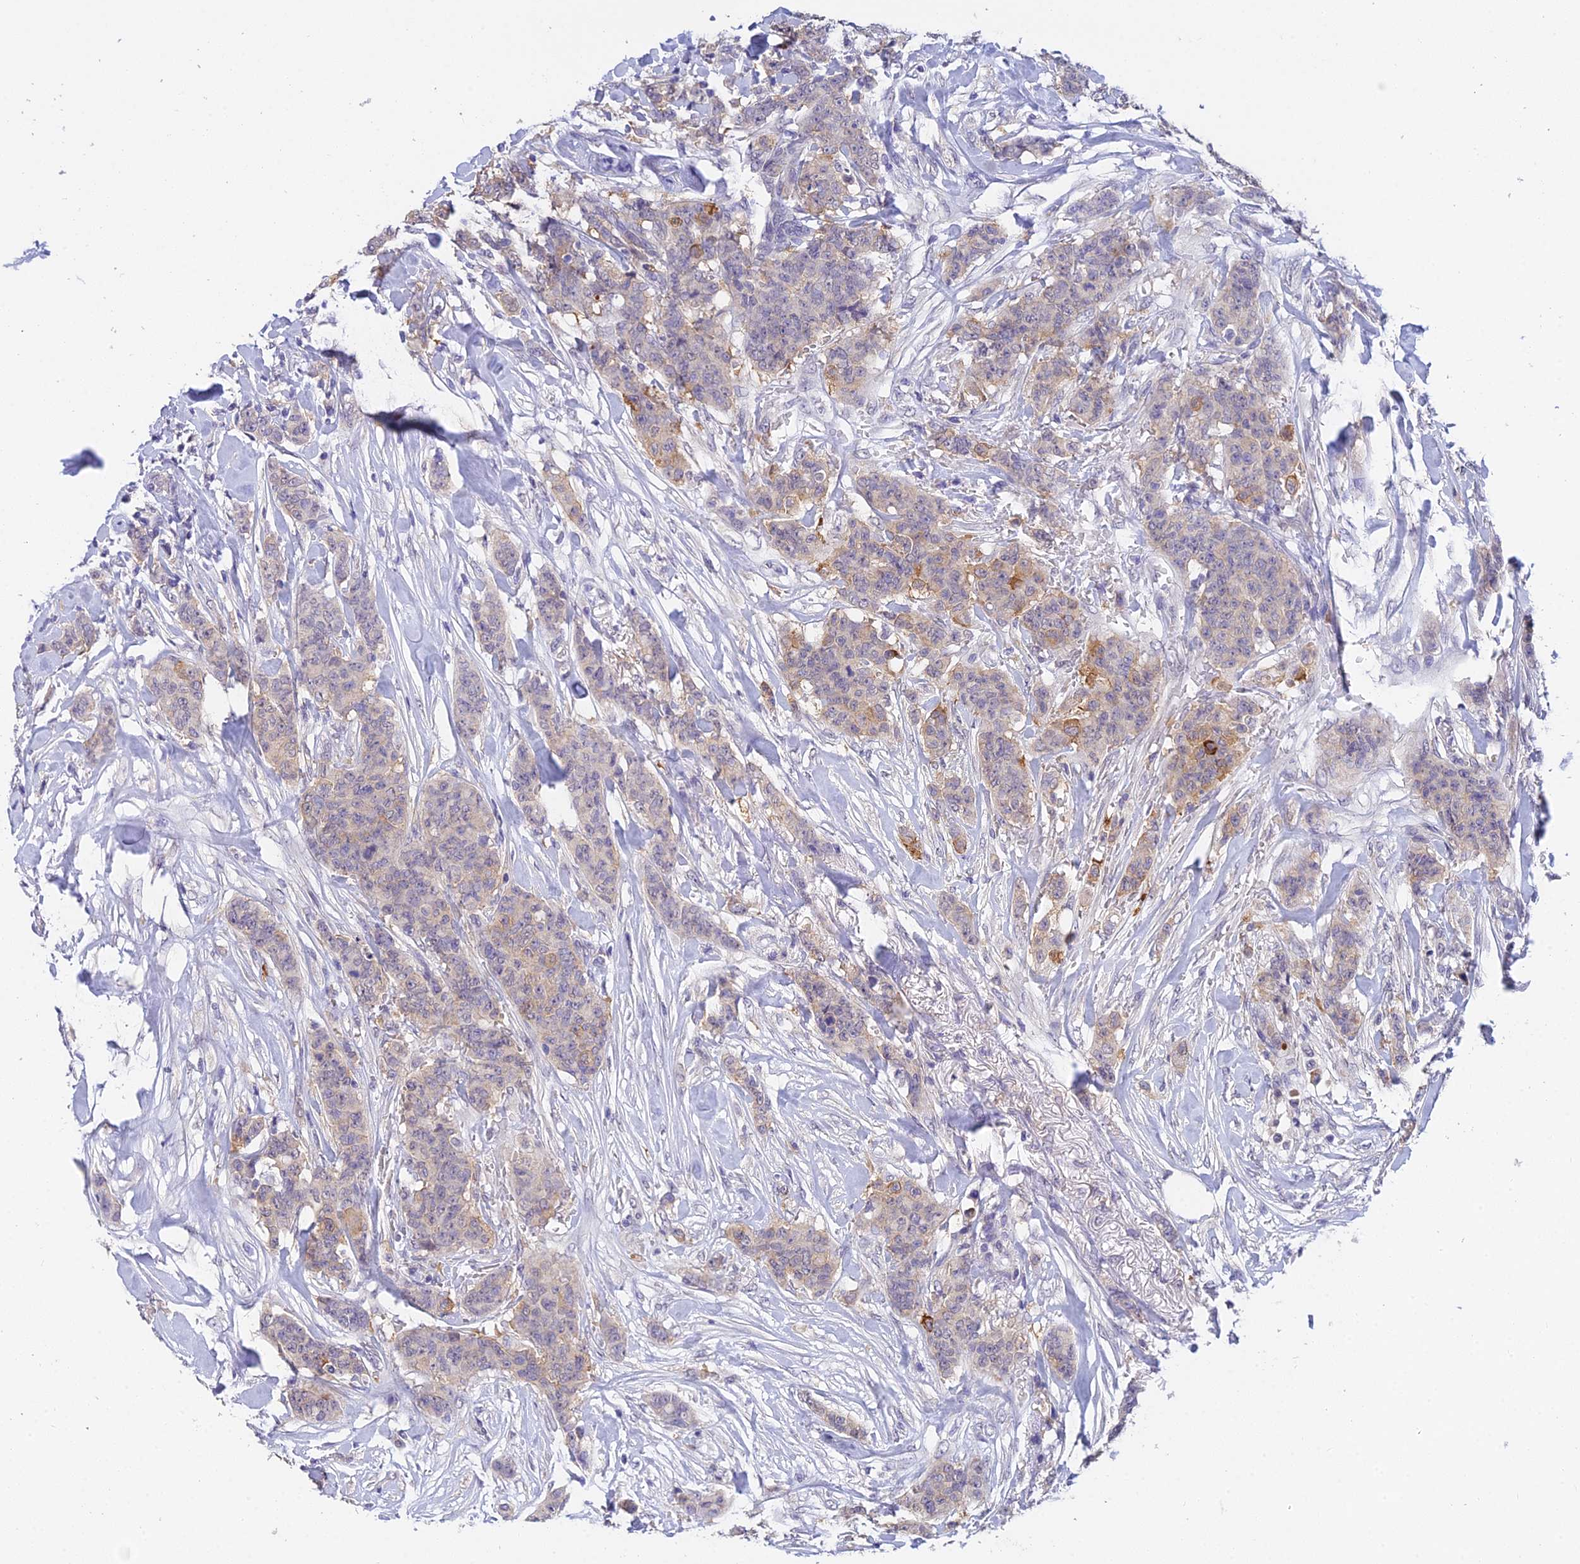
{"staining": {"intensity": "moderate", "quantity": "<25%", "location": "cytoplasmic/membranous"}, "tissue": "breast cancer", "cell_type": "Tumor cells", "image_type": "cancer", "snomed": [{"axis": "morphology", "description": "Duct carcinoma"}, {"axis": "topography", "description": "Breast"}], "caption": "Breast cancer (infiltrating ductal carcinoma) stained for a protein reveals moderate cytoplasmic/membranous positivity in tumor cells.", "gene": "HOXB1", "patient": {"sex": "female", "age": 40}}